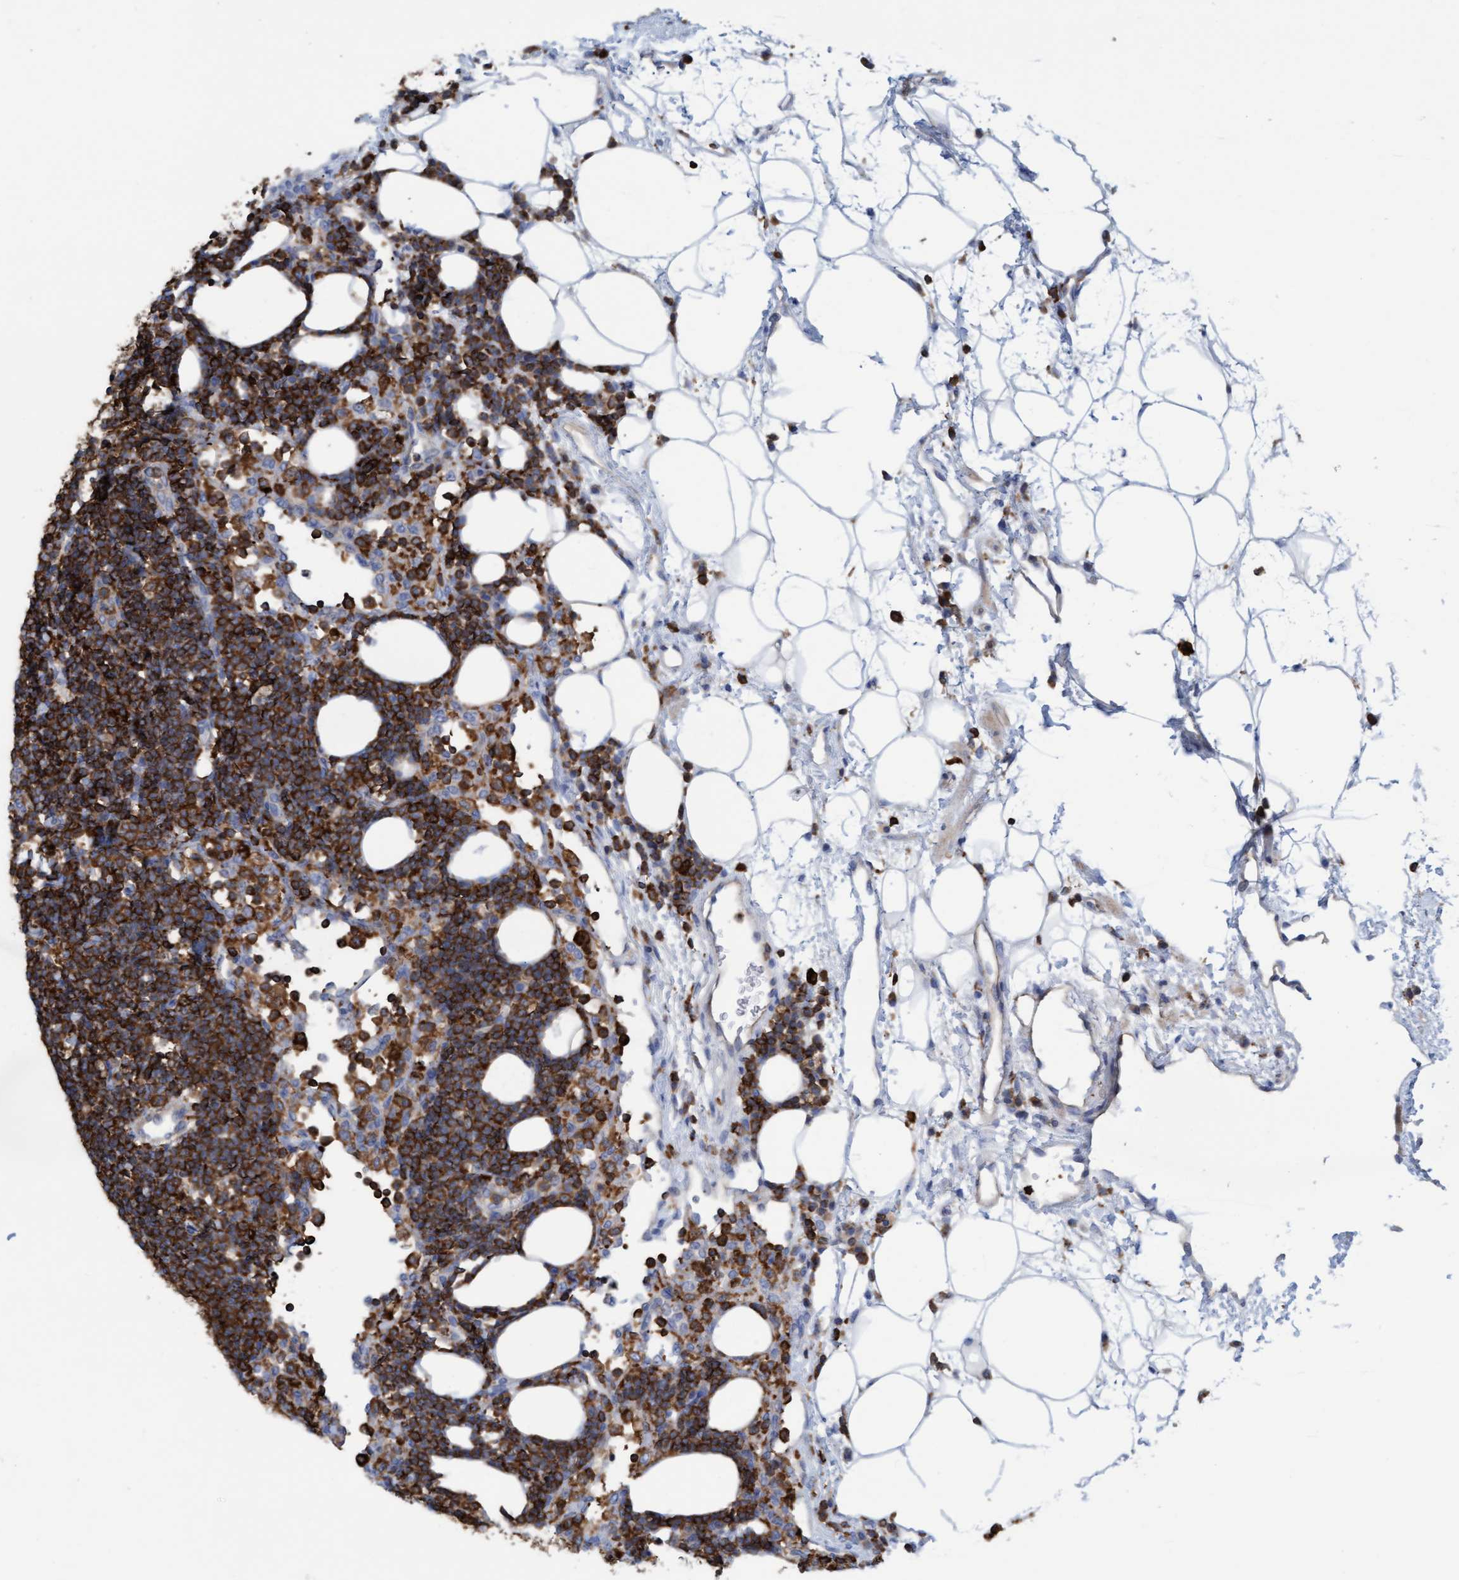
{"staining": {"intensity": "strong", "quantity": ">75%", "location": "cytoplasmic/membranous"}, "tissue": "lymph node", "cell_type": "Germinal center cells", "image_type": "normal", "snomed": [{"axis": "morphology", "description": "Normal tissue, NOS"}, {"axis": "morphology", "description": "Carcinoid, malignant, NOS"}, {"axis": "topography", "description": "Lymph node"}], "caption": "Human lymph node stained for a protein (brown) shows strong cytoplasmic/membranous positive positivity in about >75% of germinal center cells.", "gene": "FNBP1", "patient": {"sex": "male", "age": 47}}